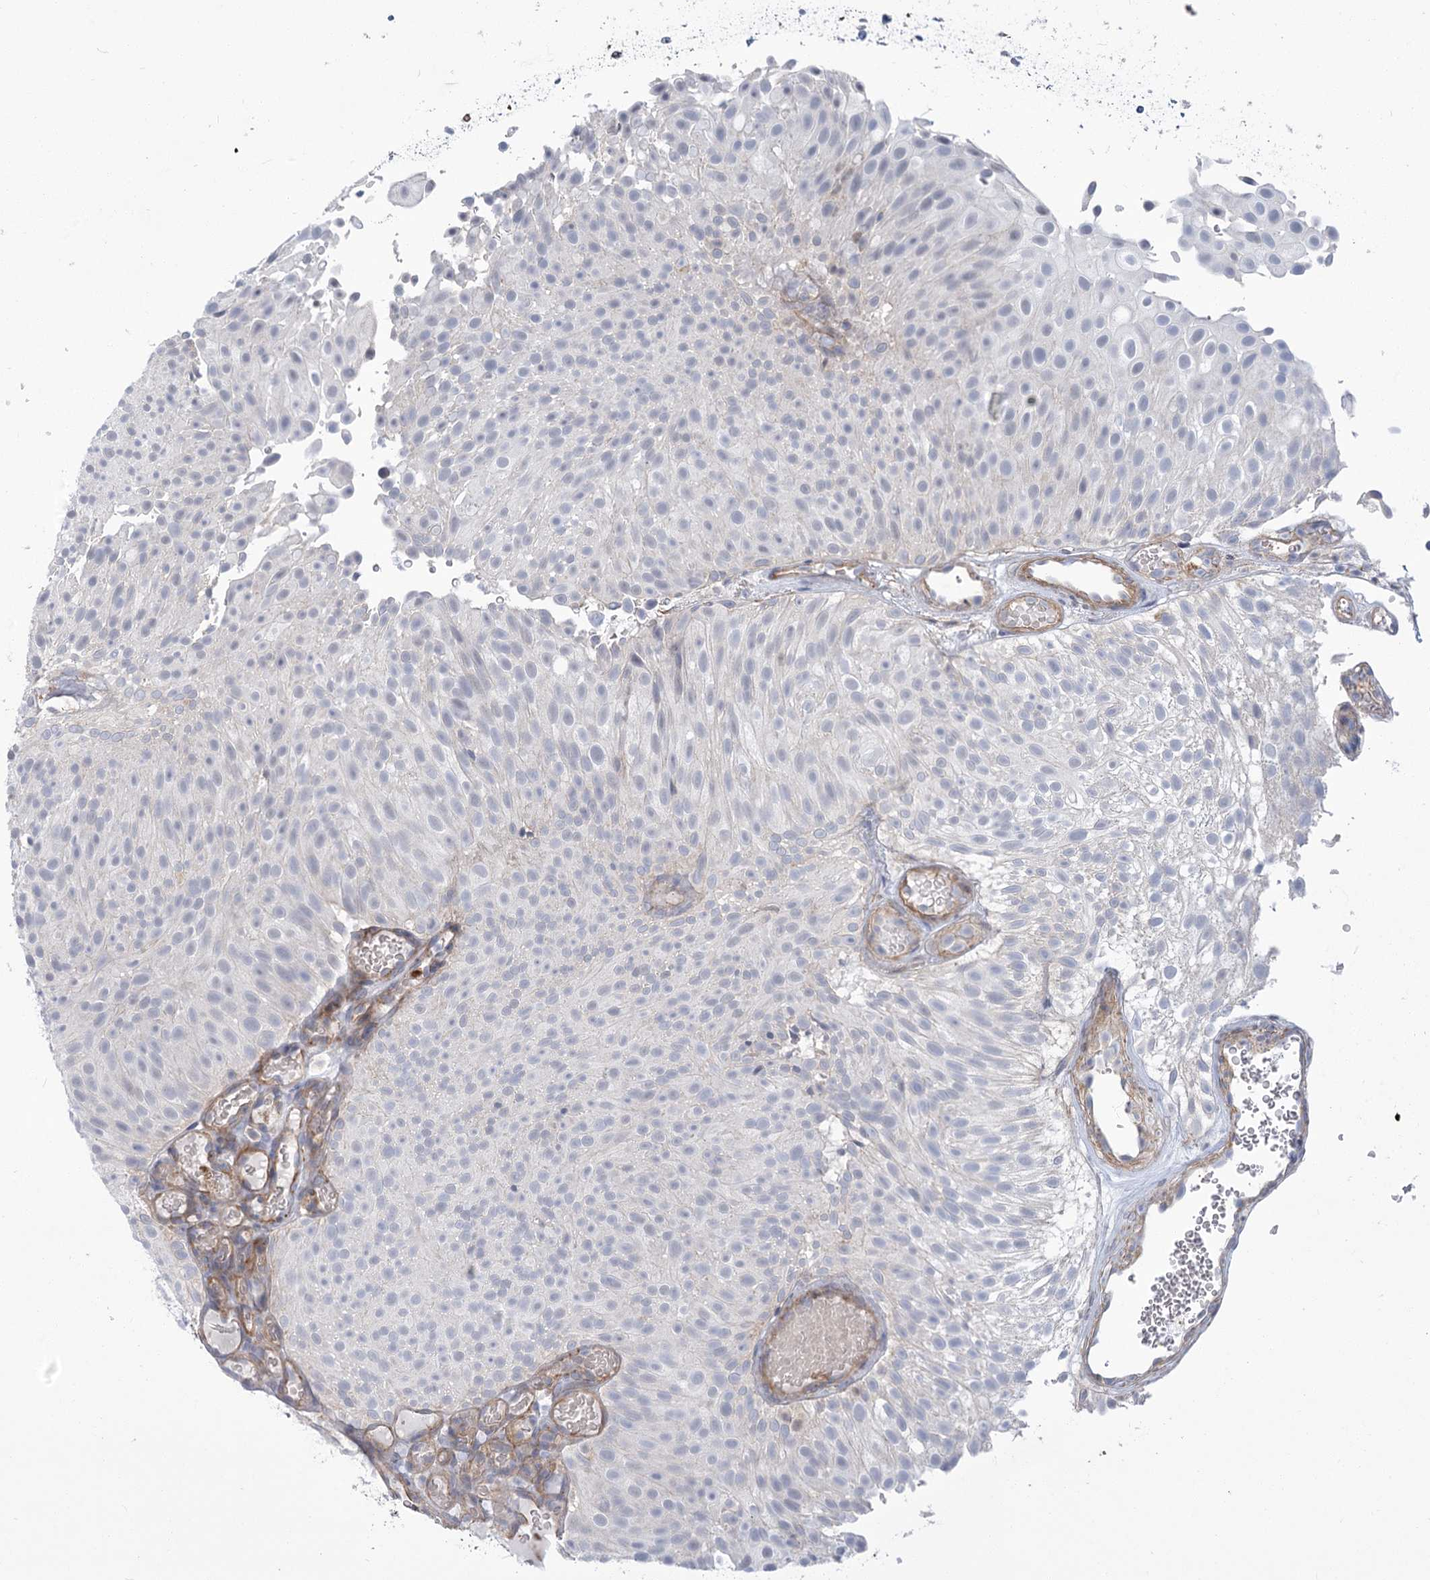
{"staining": {"intensity": "negative", "quantity": "none", "location": "none"}, "tissue": "urothelial cancer", "cell_type": "Tumor cells", "image_type": "cancer", "snomed": [{"axis": "morphology", "description": "Urothelial carcinoma, Low grade"}, {"axis": "topography", "description": "Urinary bladder"}], "caption": "This is an immunohistochemistry (IHC) image of human urothelial carcinoma (low-grade). There is no expression in tumor cells.", "gene": "THAP6", "patient": {"sex": "male", "age": 78}}